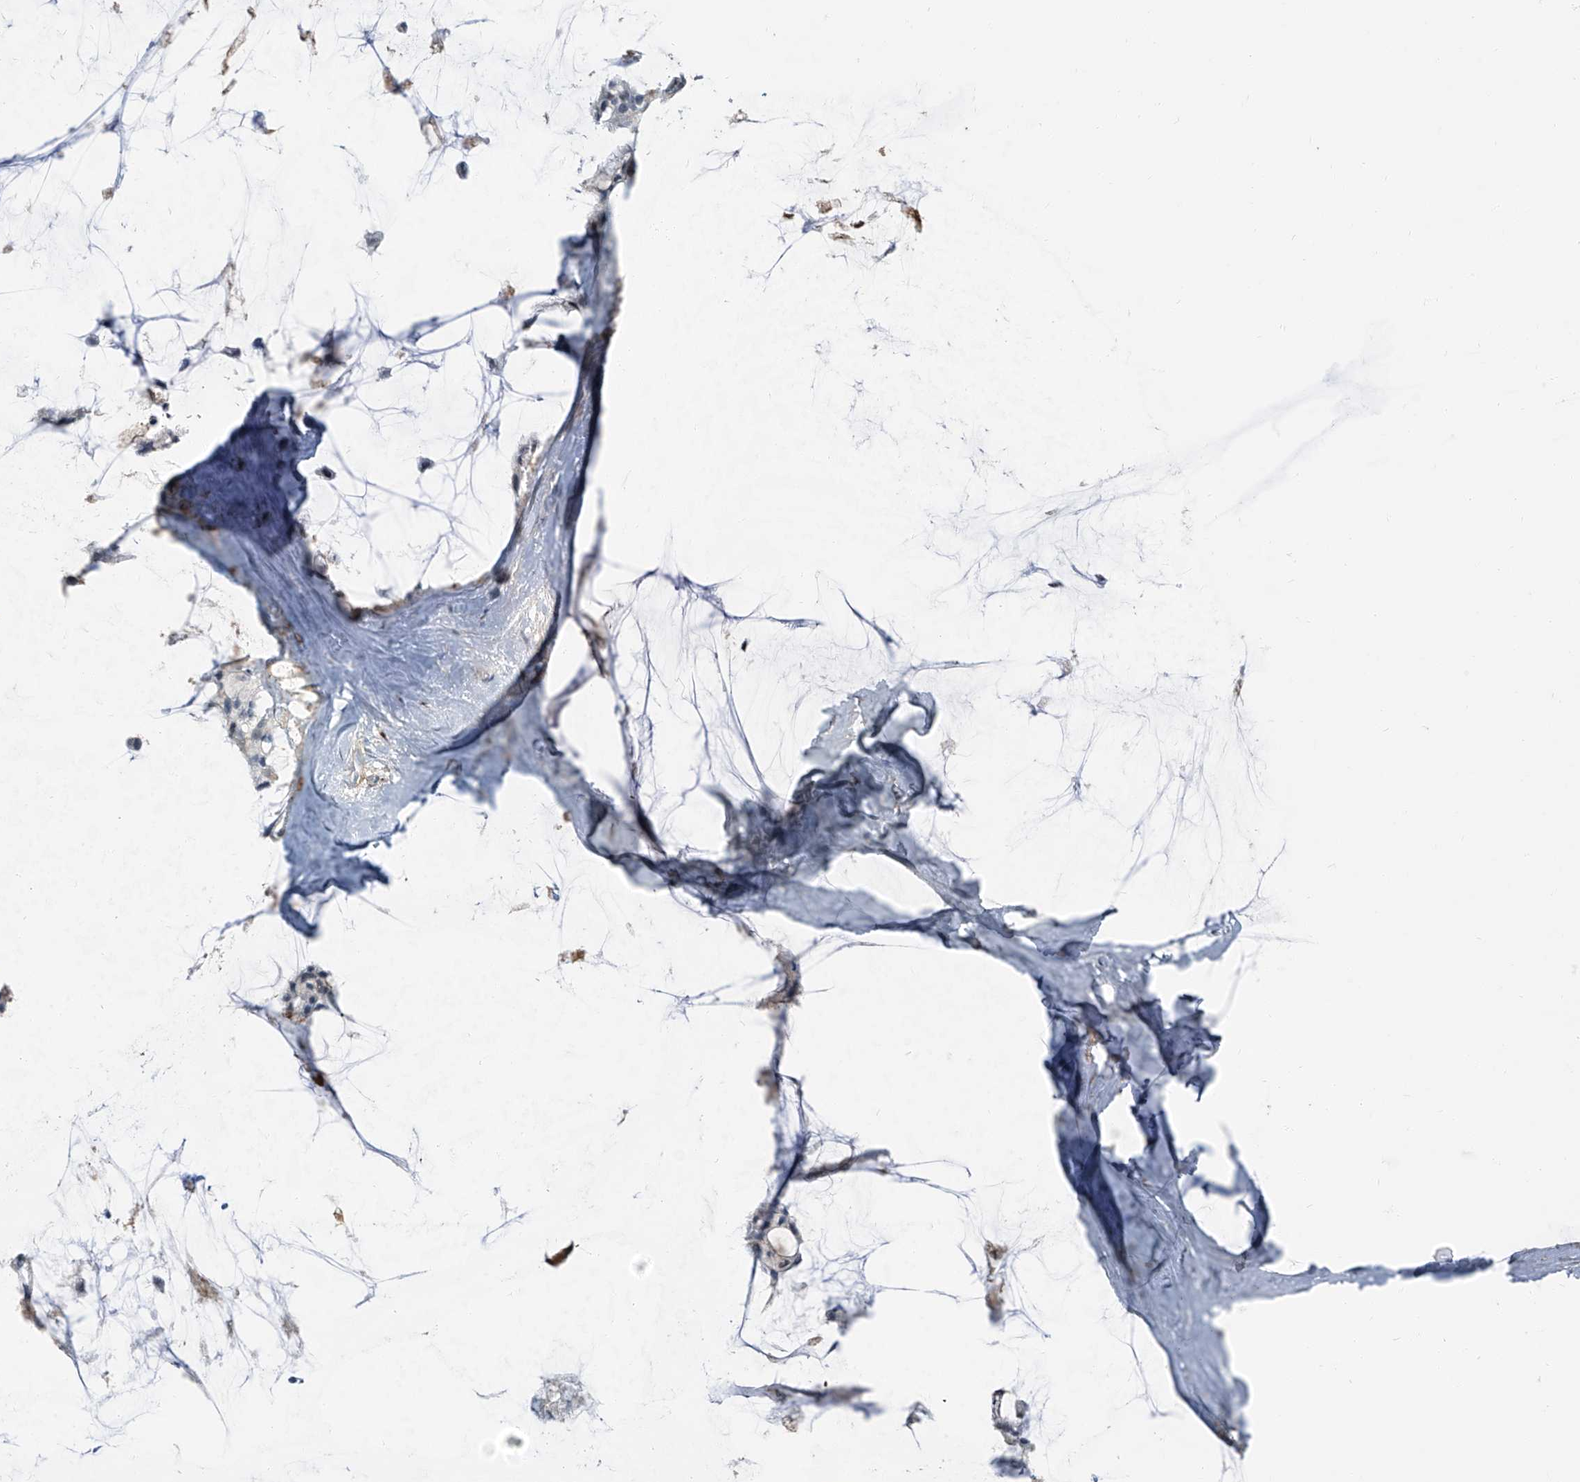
{"staining": {"intensity": "negative", "quantity": "none", "location": "none"}, "tissue": "ovarian cancer", "cell_type": "Tumor cells", "image_type": "cancer", "snomed": [{"axis": "morphology", "description": "Cystadenocarcinoma, mucinous, NOS"}, {"axis": "topography", "description": "Ovary"}], "caption": "Immunohistochemistry (IHC) photomicrograph of ovarian mucinous cystadenocarcinoma stained for a protein (brown), which exhibits no staining in tumor cells.", "gene": "HOXA3", "patient": {"sex": "female", "age": 39}}